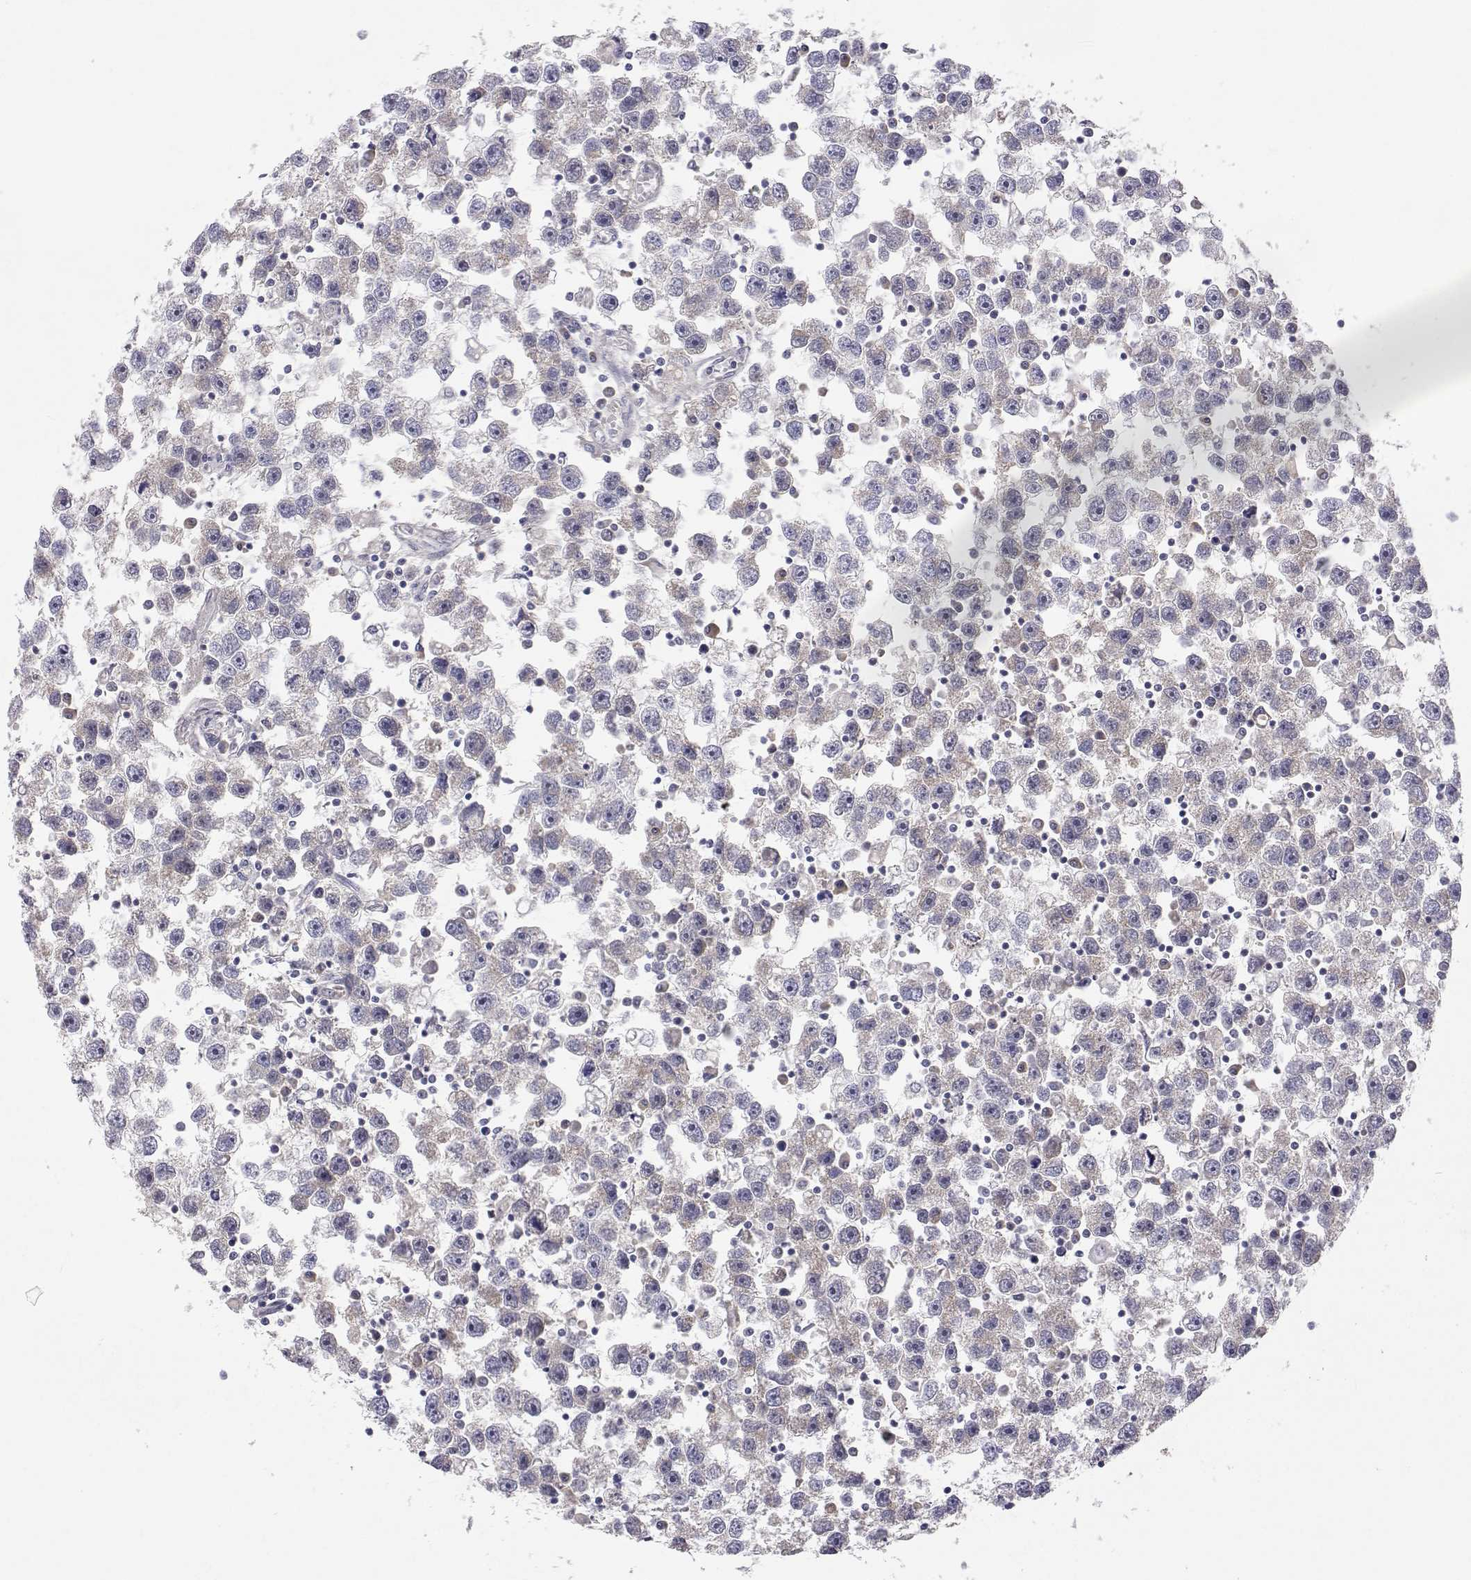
{"staining": {"intensity": "negative", "quantity": "none", "location": "none"}, "tissue": "testis cancer", "cell_type": "Tumor cells", "image_type": "cancer", "snomed": [{"axis": "morphology", "description": "Seminoma, NOS"}, {"axis": "topography", "description": "Testis"}], "caption": "This histopathology image is of seminoma (testis) stained with immunohistochemistry (IHC) to label a protein in brown with the nuclei are counter-stained blue. There is no expression in tumor cells.", "gene": "MRPL3", "patient": {"sex": "male", "age": 30}}